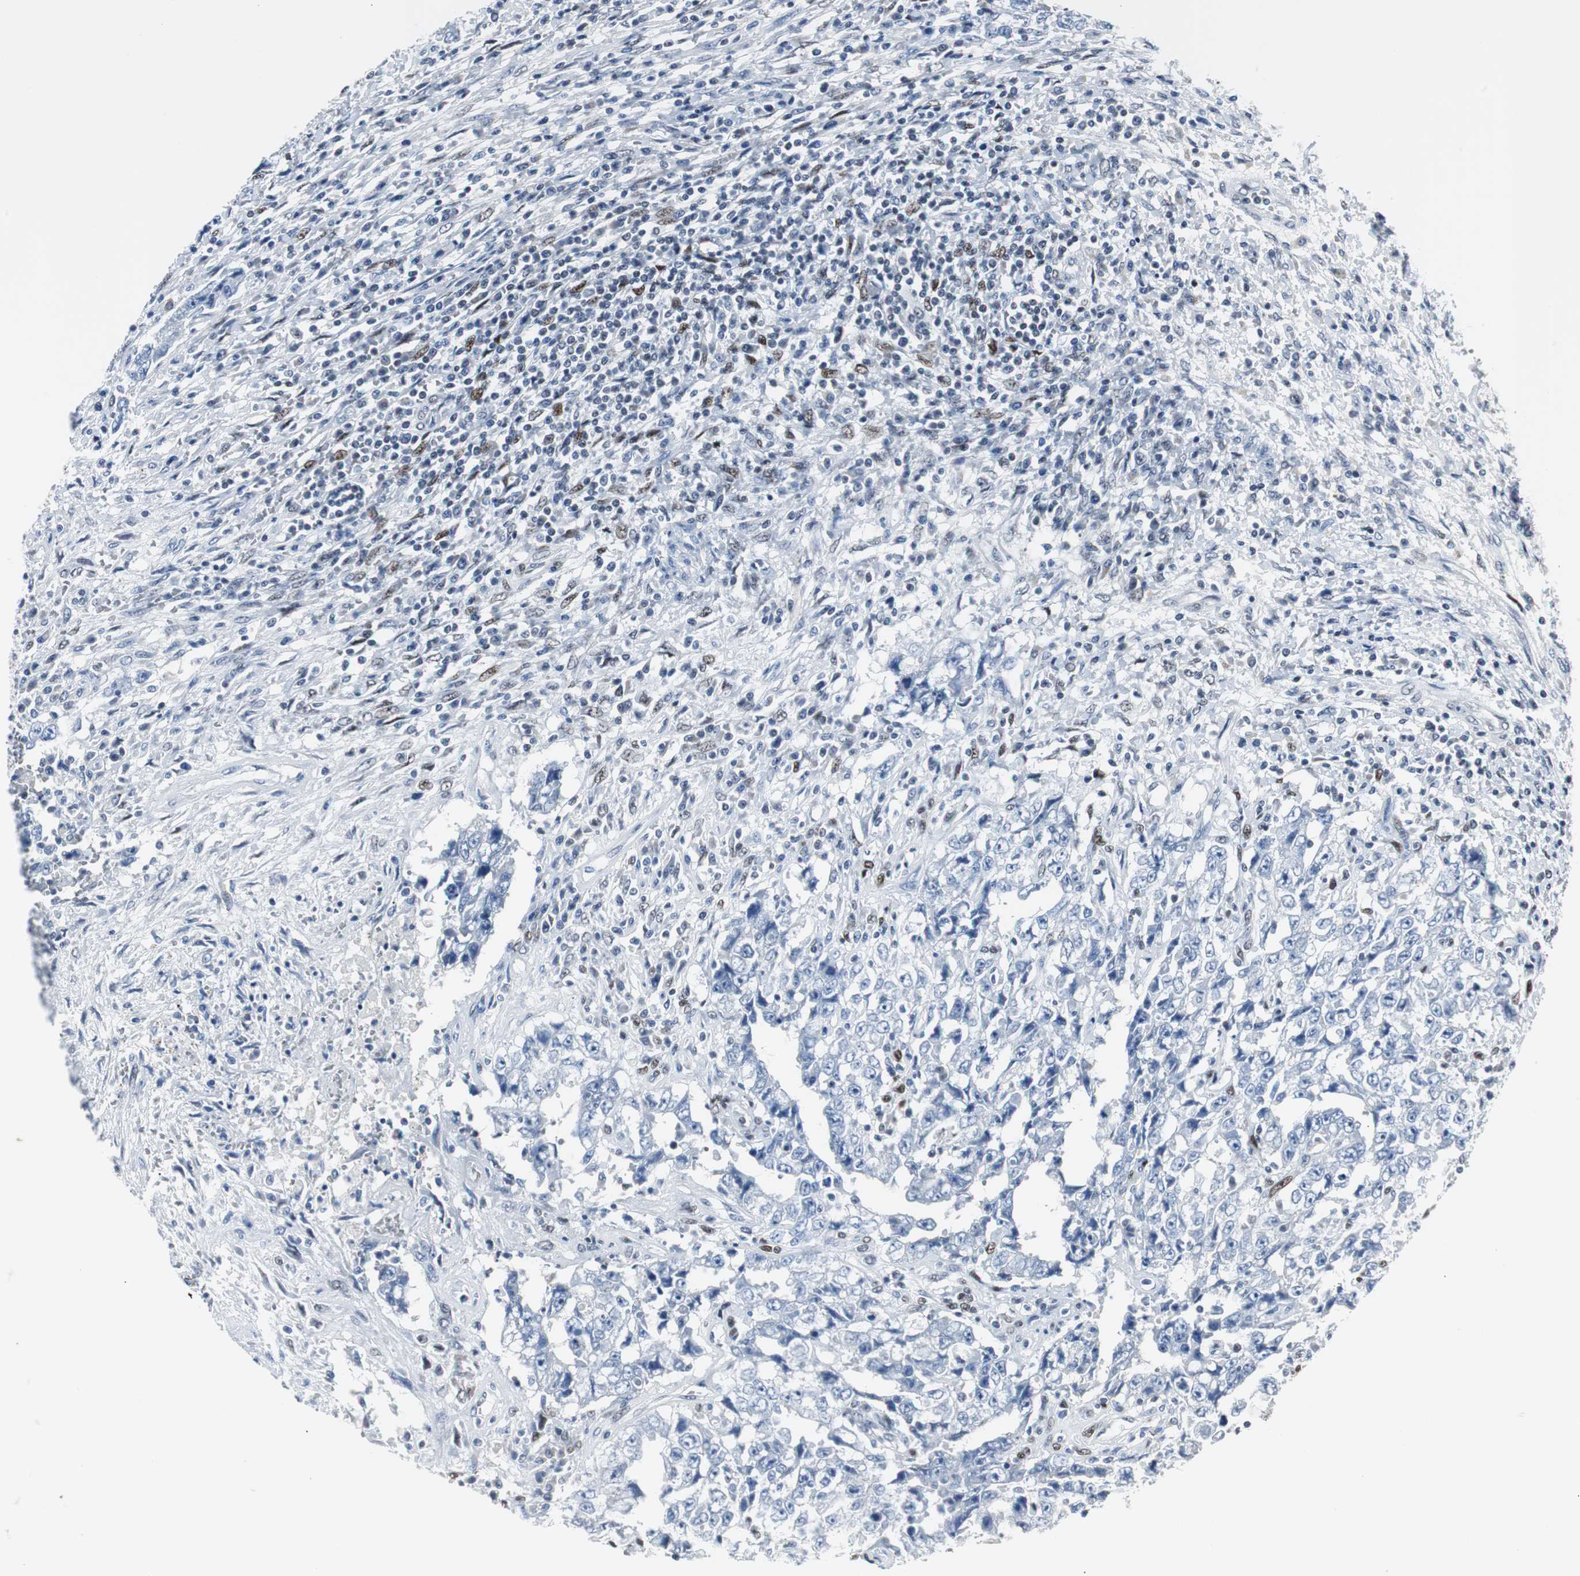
{"staining": {"intensity": "negative", "quantity": "none", "location": "none"}, "tissue": "testis cancer", "cell_type": "Tumor cells", "image_type": "cancer", "snomed": [{"axis": "morphology", "description": "Carcinoma, Embryonal, NOS"}, {"axis": "topography", "description": "Testis"}], "caption": "A micrograph of testis cancer stained for a protein shows no brown staining in tumor cells.", "gene": "ZHX2", "patient": {"sex": "male", "age": 26}}